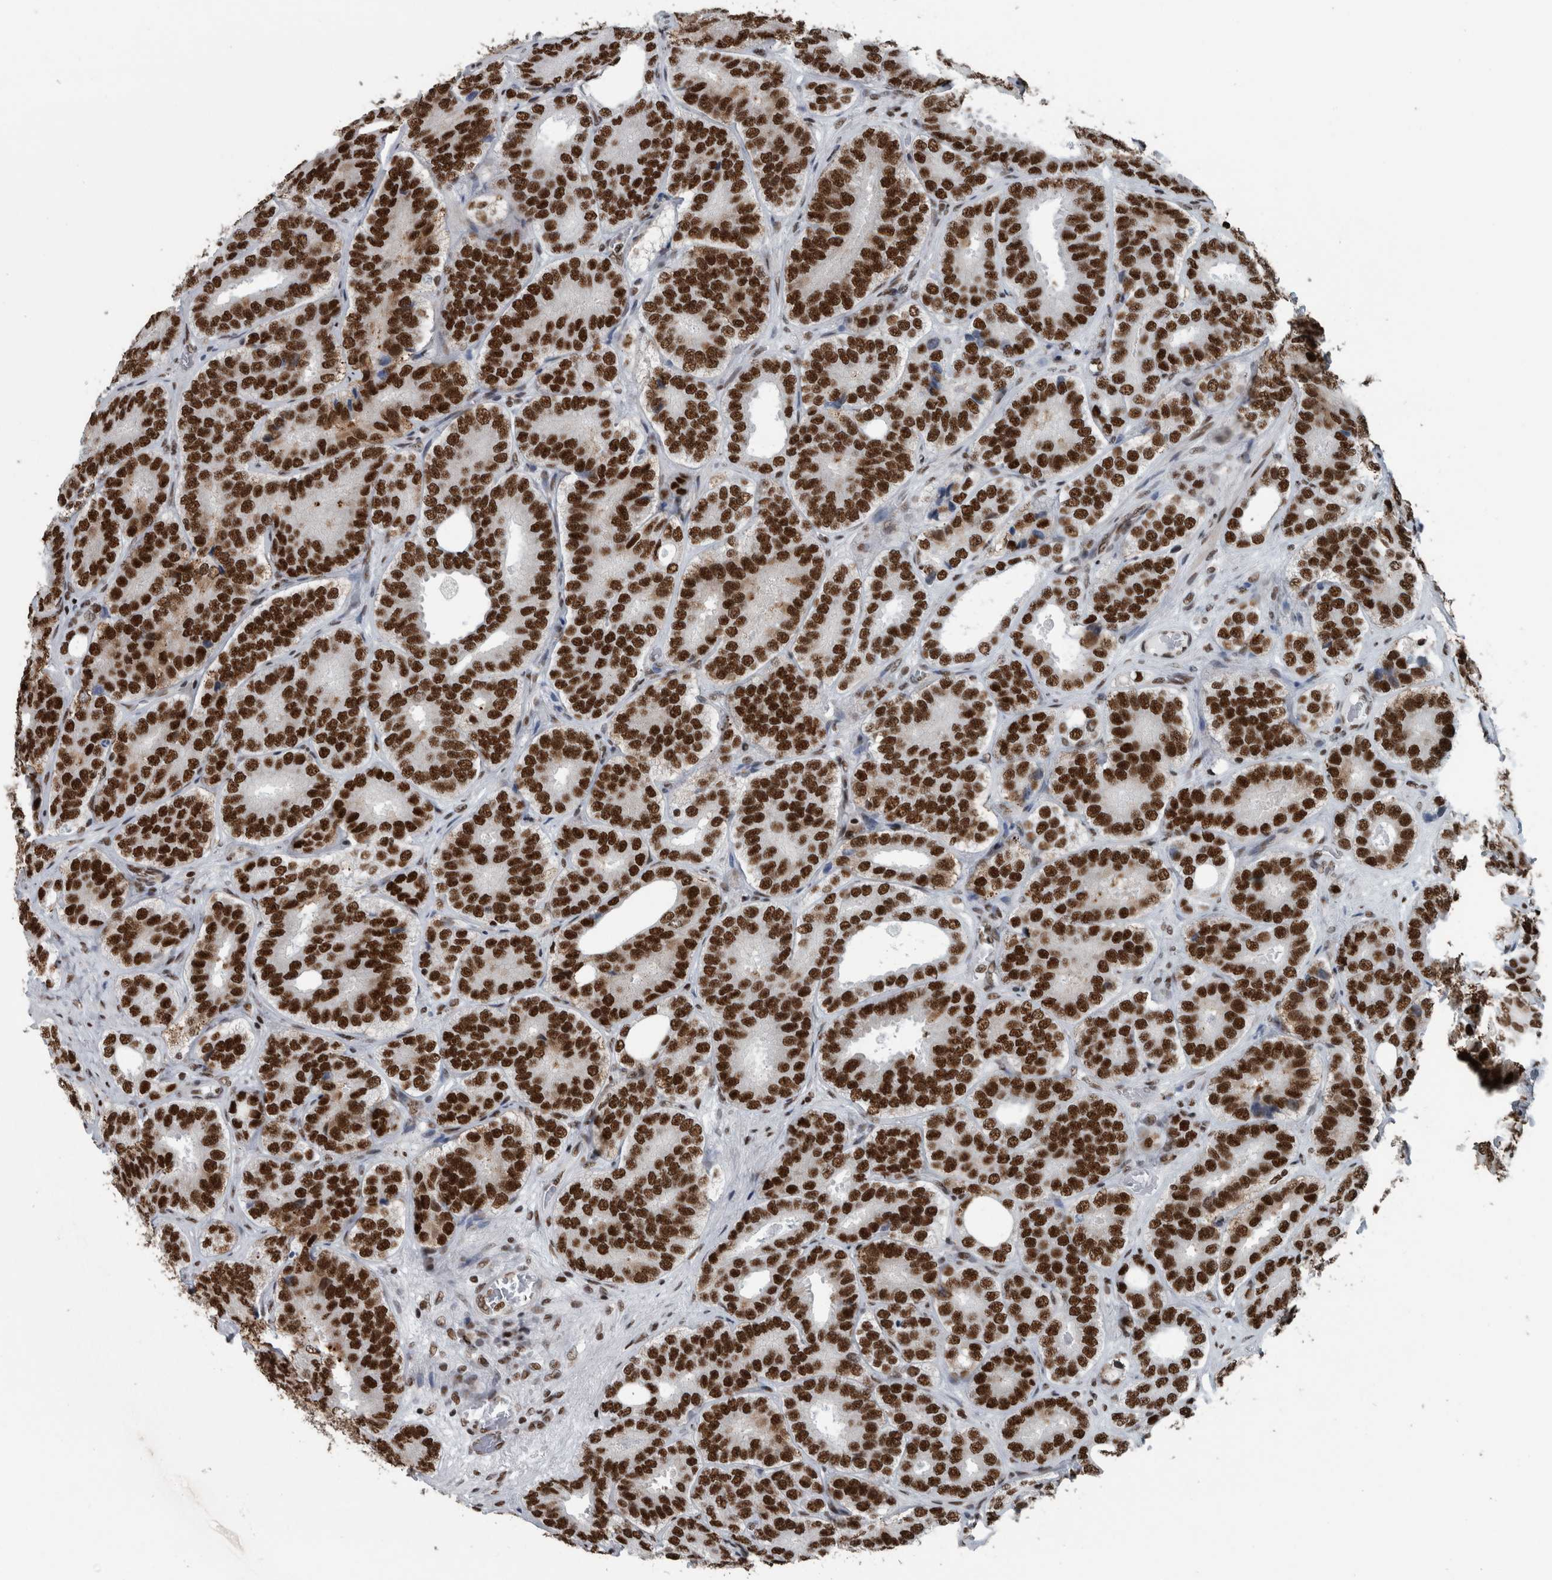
{"staining": {"intensity": "strong", "quantity": ">75%", "location": "nuclear"}, "tissue": "prostate cancer", "cell_type": "Tumor cells", "image_type": "cancer", "snomed": [{"axis": "morphology", "description": "Adenocarcinoma, High grade"}, {"axis": "topography", "description": "Prostate"}], "caption": "Immunohistochemistry (IHC) histopathology image of human high-grade adenocarcinoma (prostate) stained for a protein (brown), which reveals high levels of strong nuclear staining in approximately >75% of tumor cells.", "gene": "DNMT3A", "patient": {"sex": "male", "age": 56}}